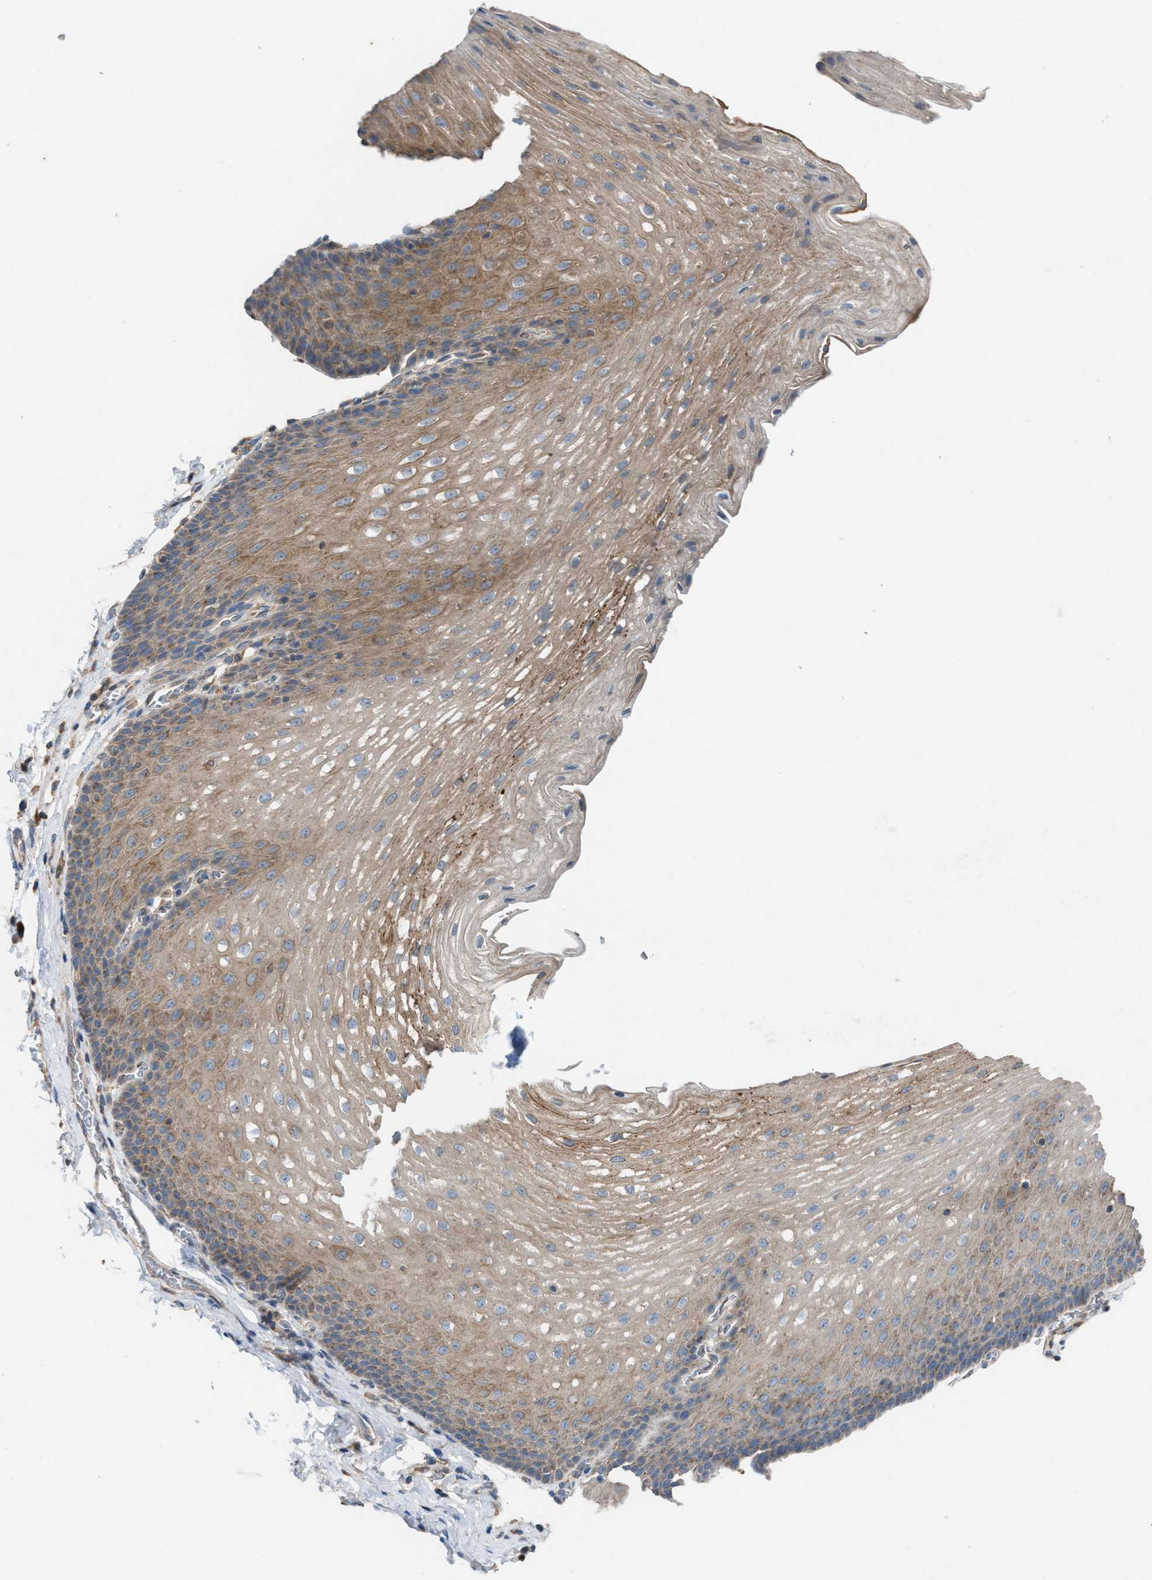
{"staining": {"intensity": "moderate", "quantity": ">75%", "location": "cytoplasmic/membranous"}, "tissue": "esophagus", "cell_type": "Squamous epithelial cells", "image_type": "normal", "snomed": [{"axis": "morphology", "description": "Normal tissue, NOS"}, {"axis": "topography", "description": "Esophagus"}], "caption": "Esophagus stained with IHC shows moderate cytoplasmic/membranous staining in approximately >75% of squamous epithelial cells. (DAB IHC with brightfield microscopy, high magnification).", "gene": "TPK1", "patient": {"sex": "male", "age": 48}}